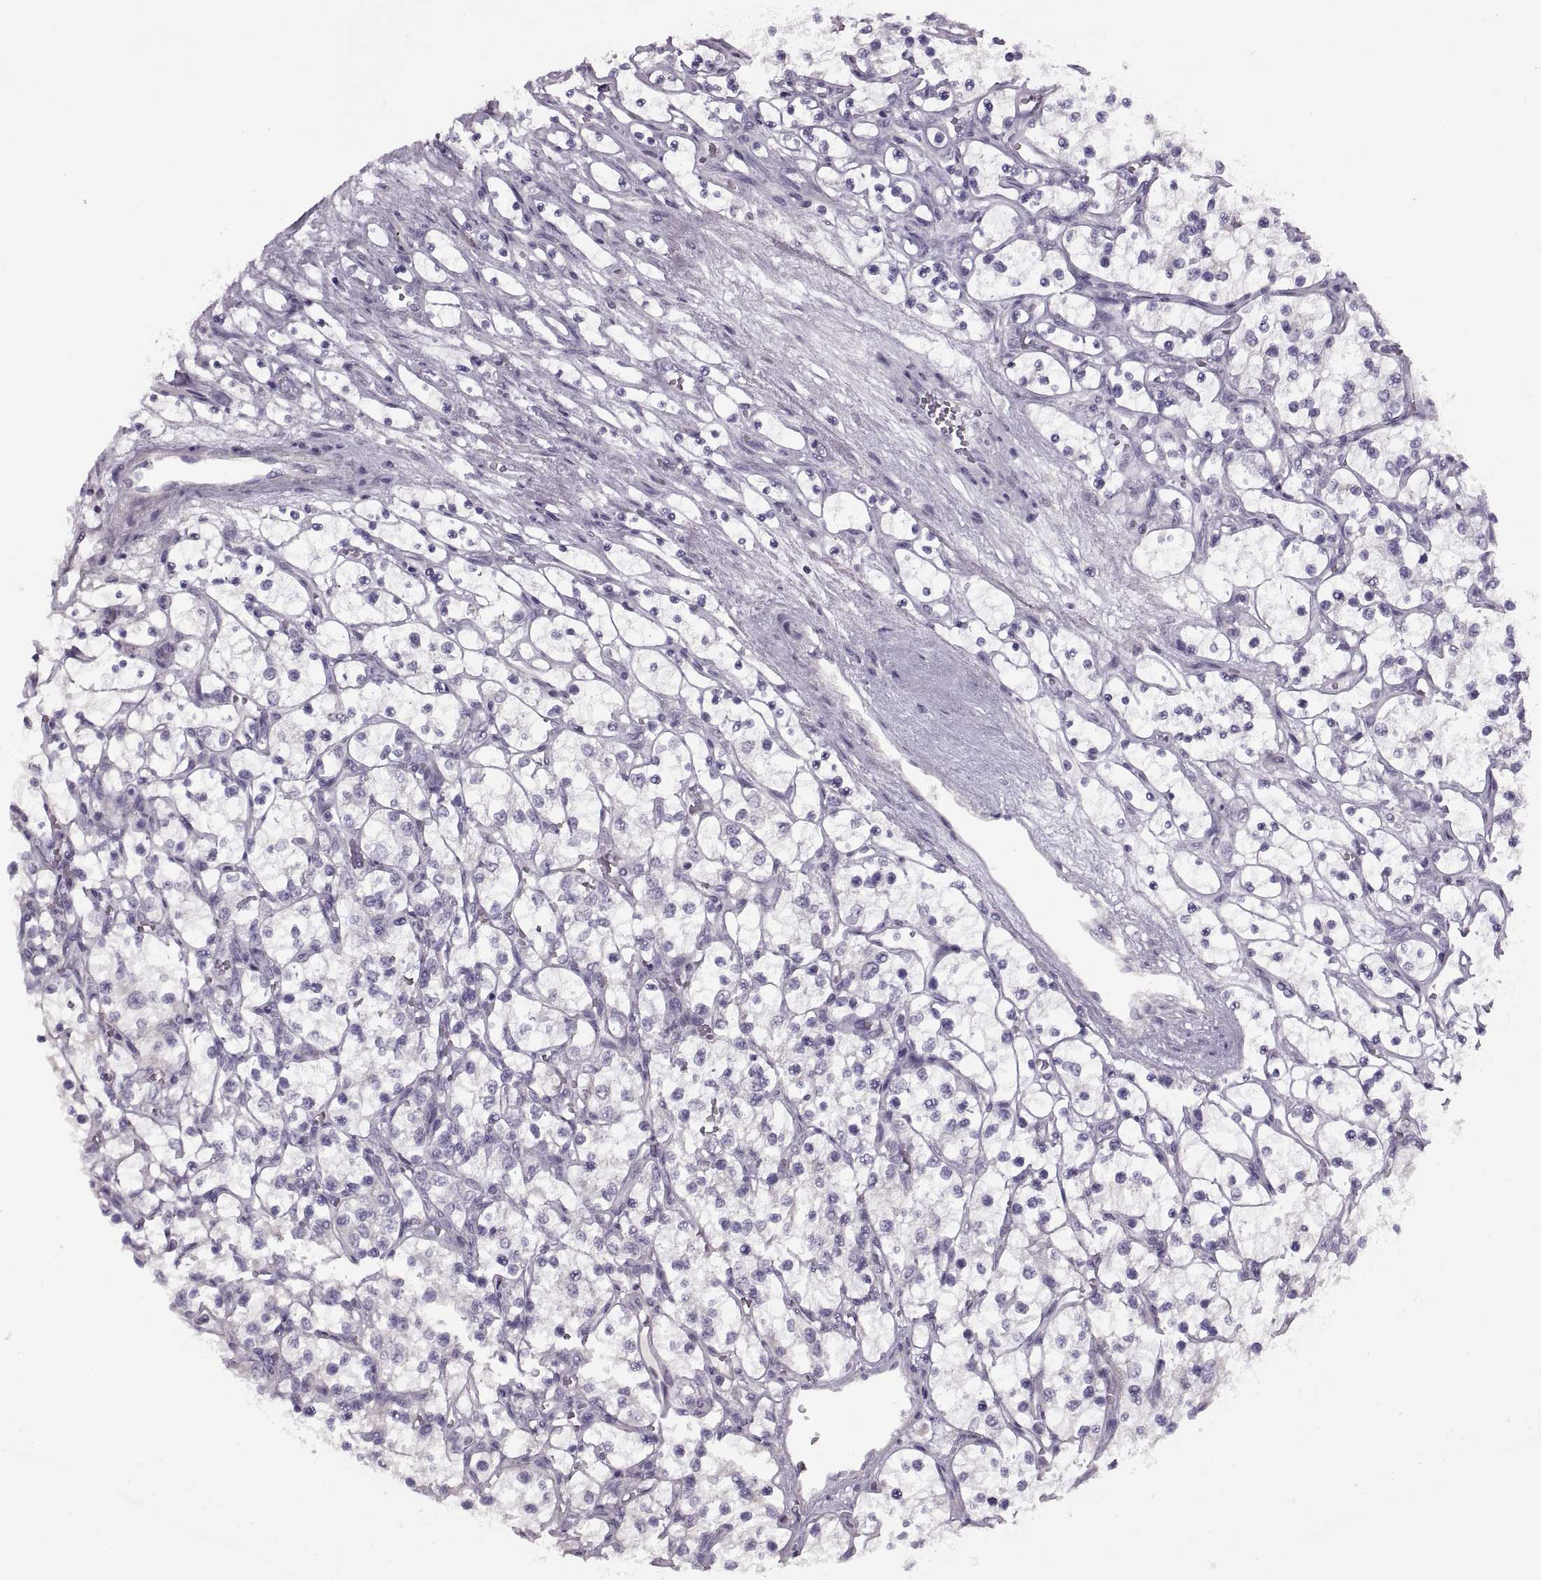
{"staining": {"intensity": "negative", "quantity": "none", "location": "none"}, "tissue": "renal cancer", "cell_type": "Tumor cells", "image_type": "cancer", "snomed": [{"axis": "morphology", "description": "Adenocarcinoma, NOS"}, {"axis": "topography", "description": "Kidney"}], "caption": "Immunohistochemical staining of human renal adenocarcinoma demonstrates no significant positivity in tumor cells.", "gene": "RSPH6A", "patient": {"sex": "female", "age": 69}}